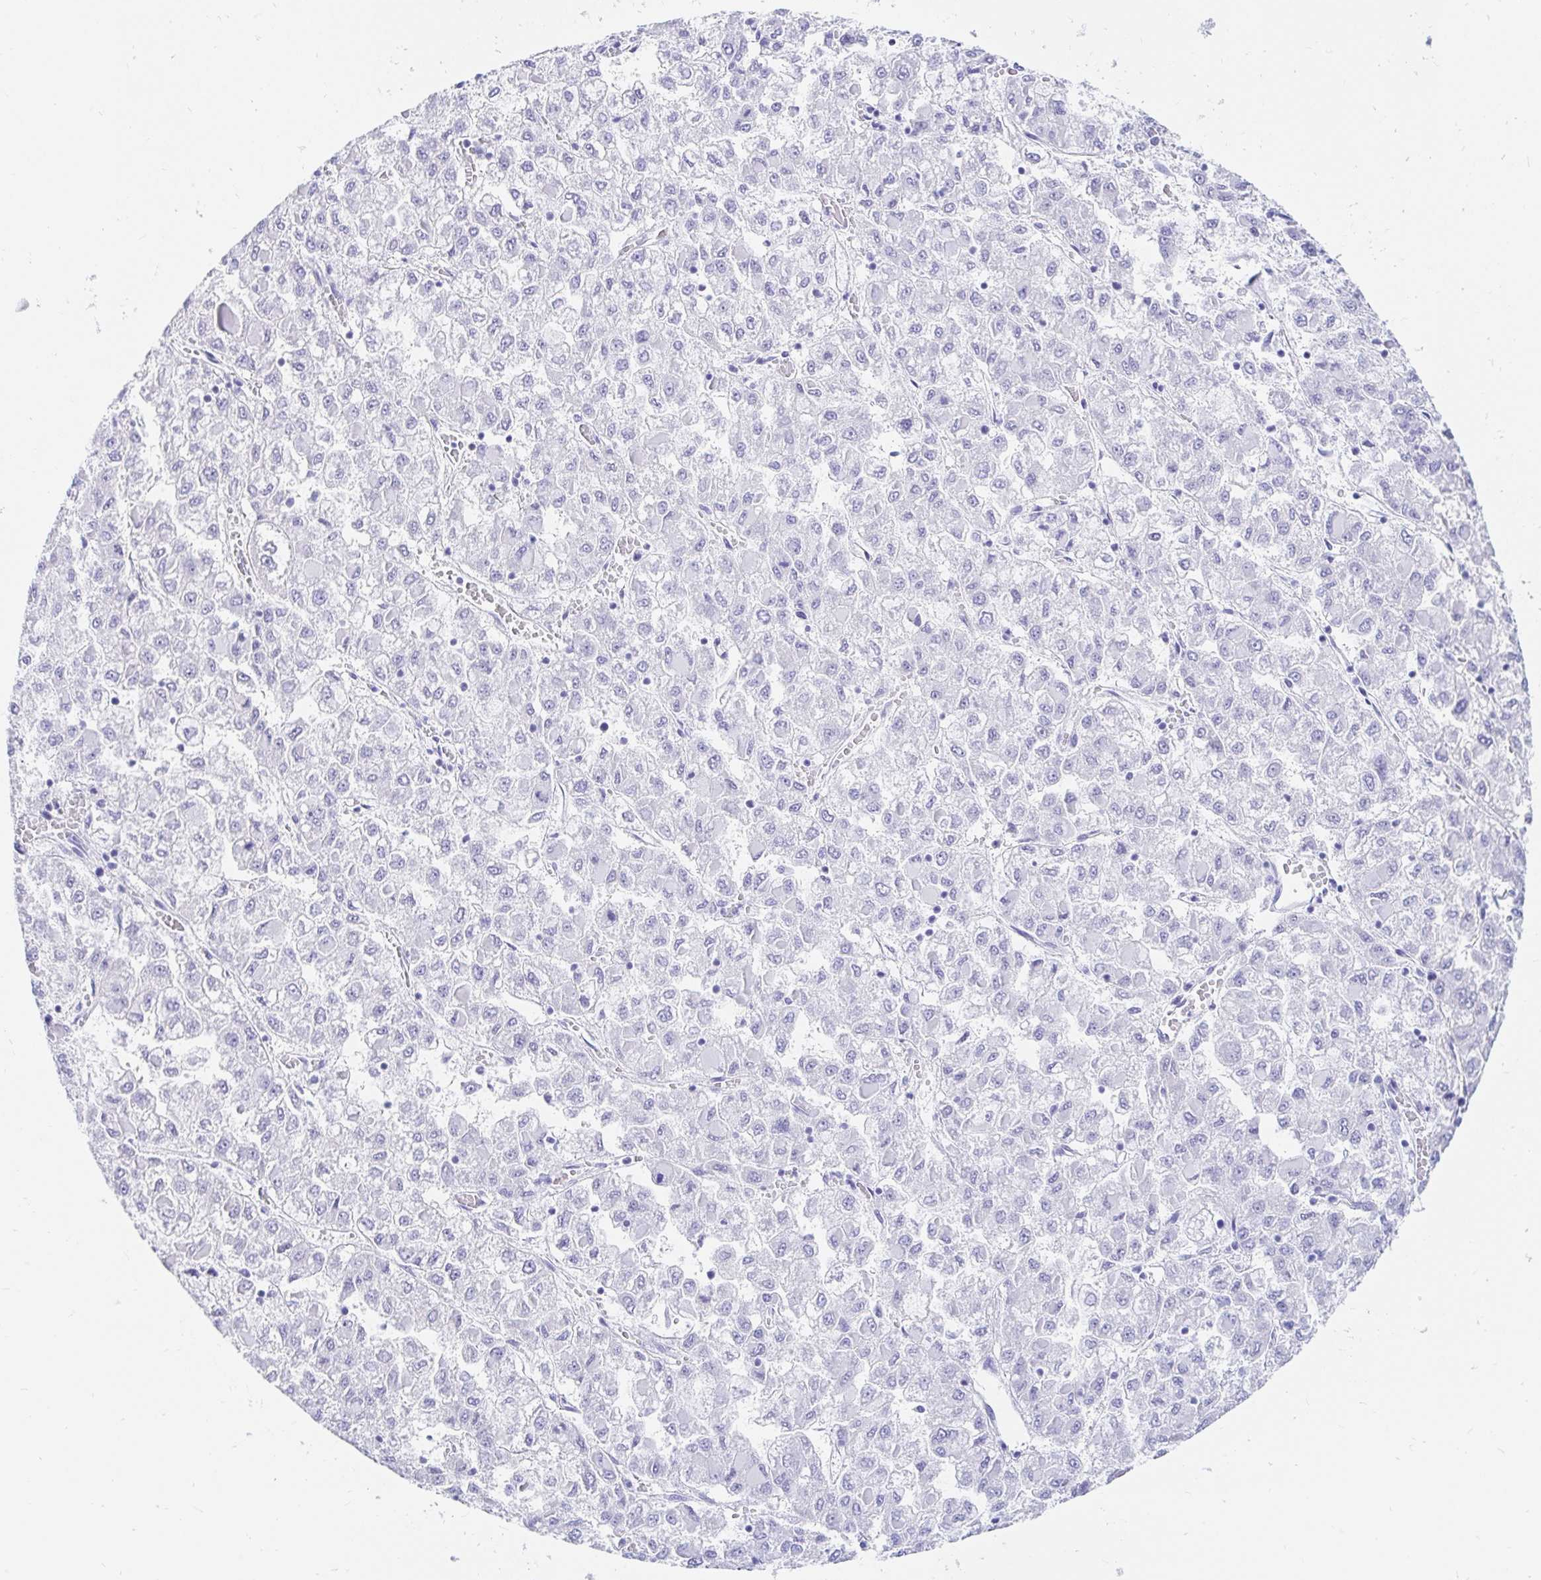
{"staining": {"intensity": "negative", "quantity": "none", "location": "none"}, "tissue": "liver cancer", "cell_type": "Tumor cells", "image_type": "cancer", "snomed": [{"axis": "morphology", "description": "Carcinoma, Hepatocellular, NOS"}, {"axis": "topography", "description": "Liver"}], "caption": "Liver cancer (hepatocellular carcinoma) stained for a protein using IHC exhibits no staining tumor cells.", "gene": "PPP1R1B", "patient": {"sex": "male", "age": 40}}